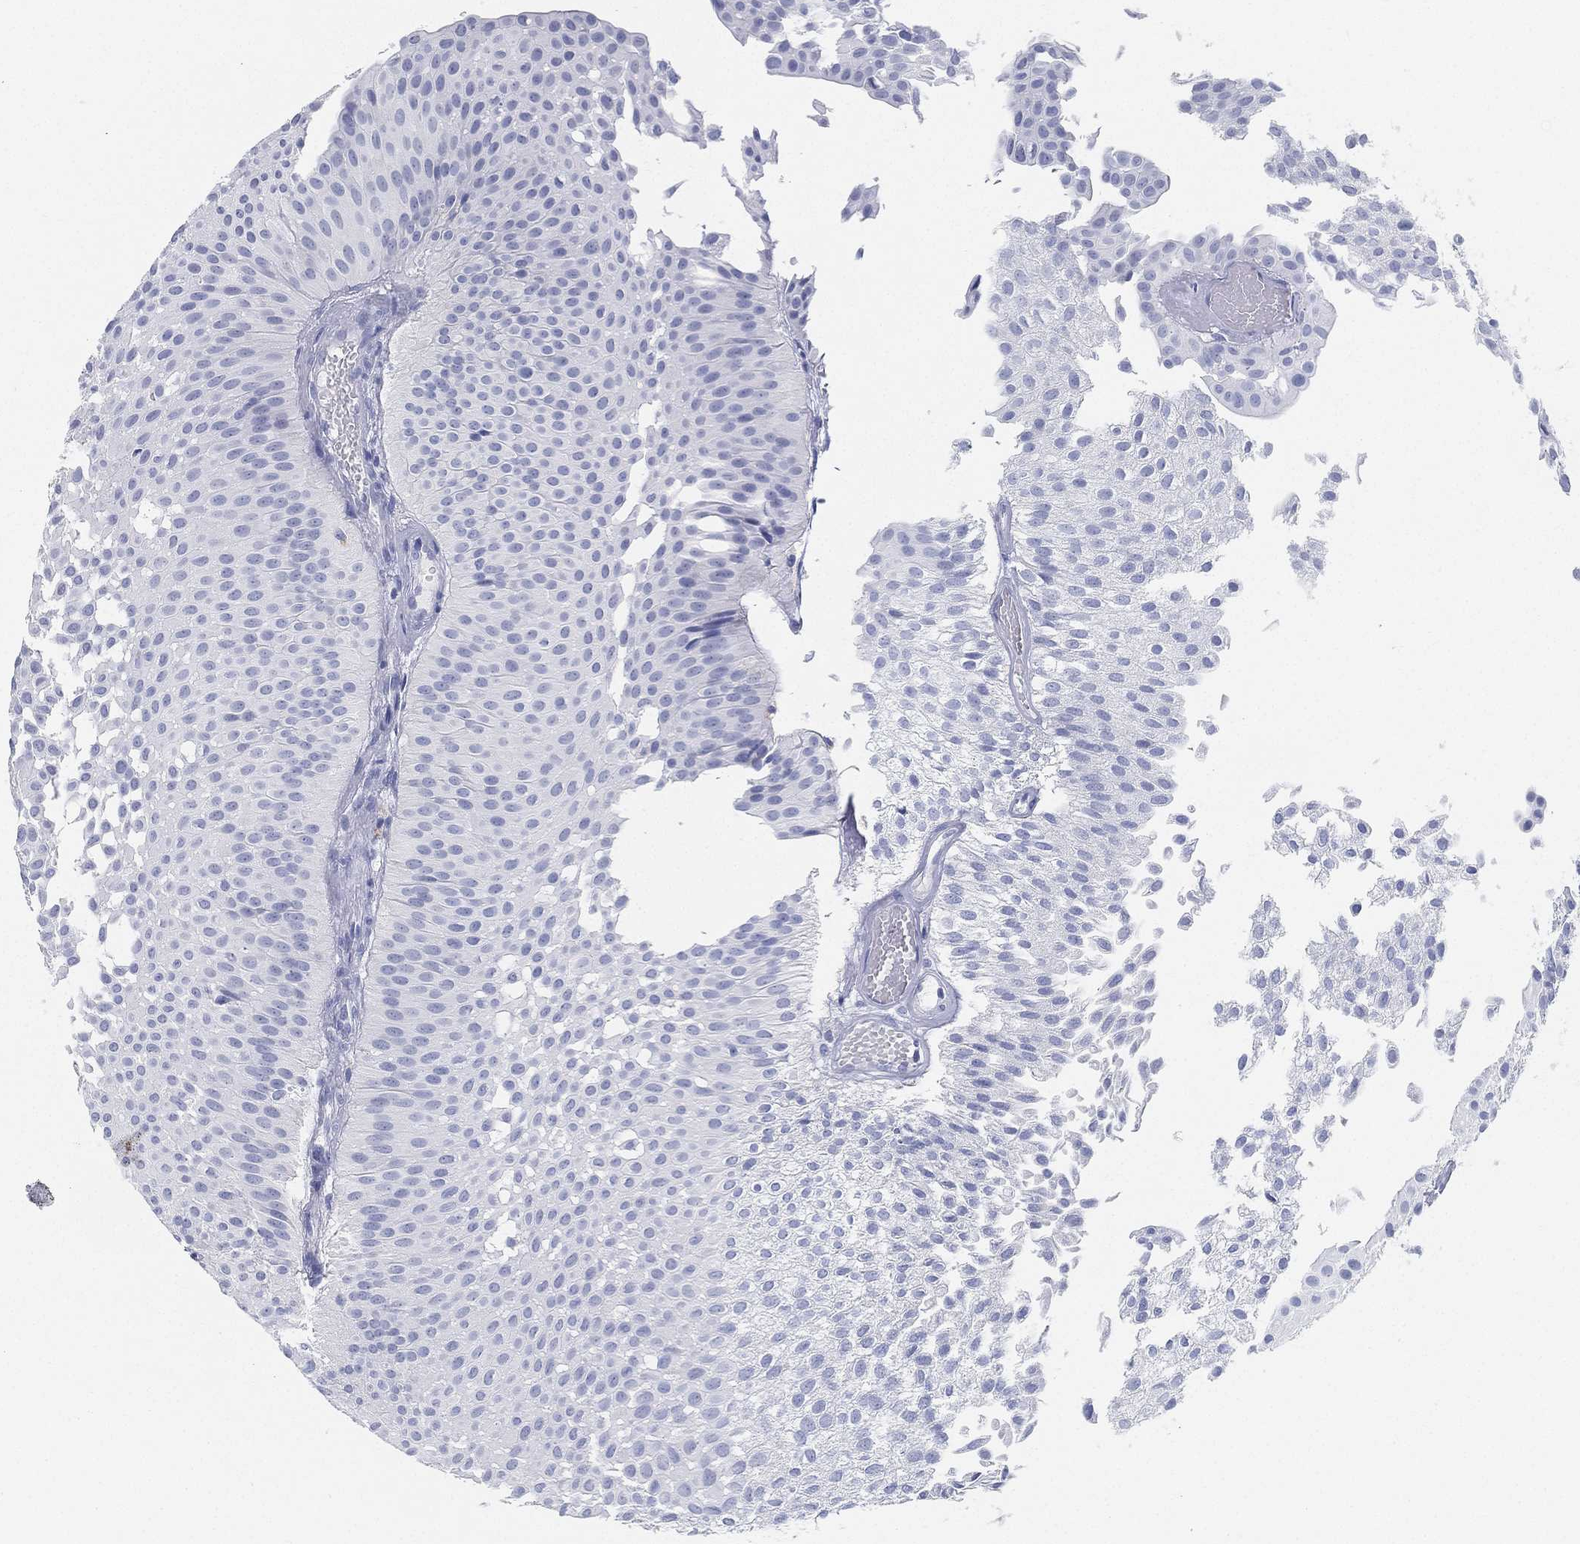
{"staining": {"intensity": "negative", "quantity": "none", "location": "none"}, "tissue": "urothelial cancer", "cell_type": "Tumor cells", "image_type": "cancer", "snomed": [{"axis": "morphology", "description": "Urothelial carcinoma, Low grade"}, {"axis": "topography", "description": "Urinary bladder"}], "caption": "Tumor cells show no significant positivity in urothelial carcinoma (low-grade).", "gene": "GPR61", "patient": {"sex": "male", "age": 64}}